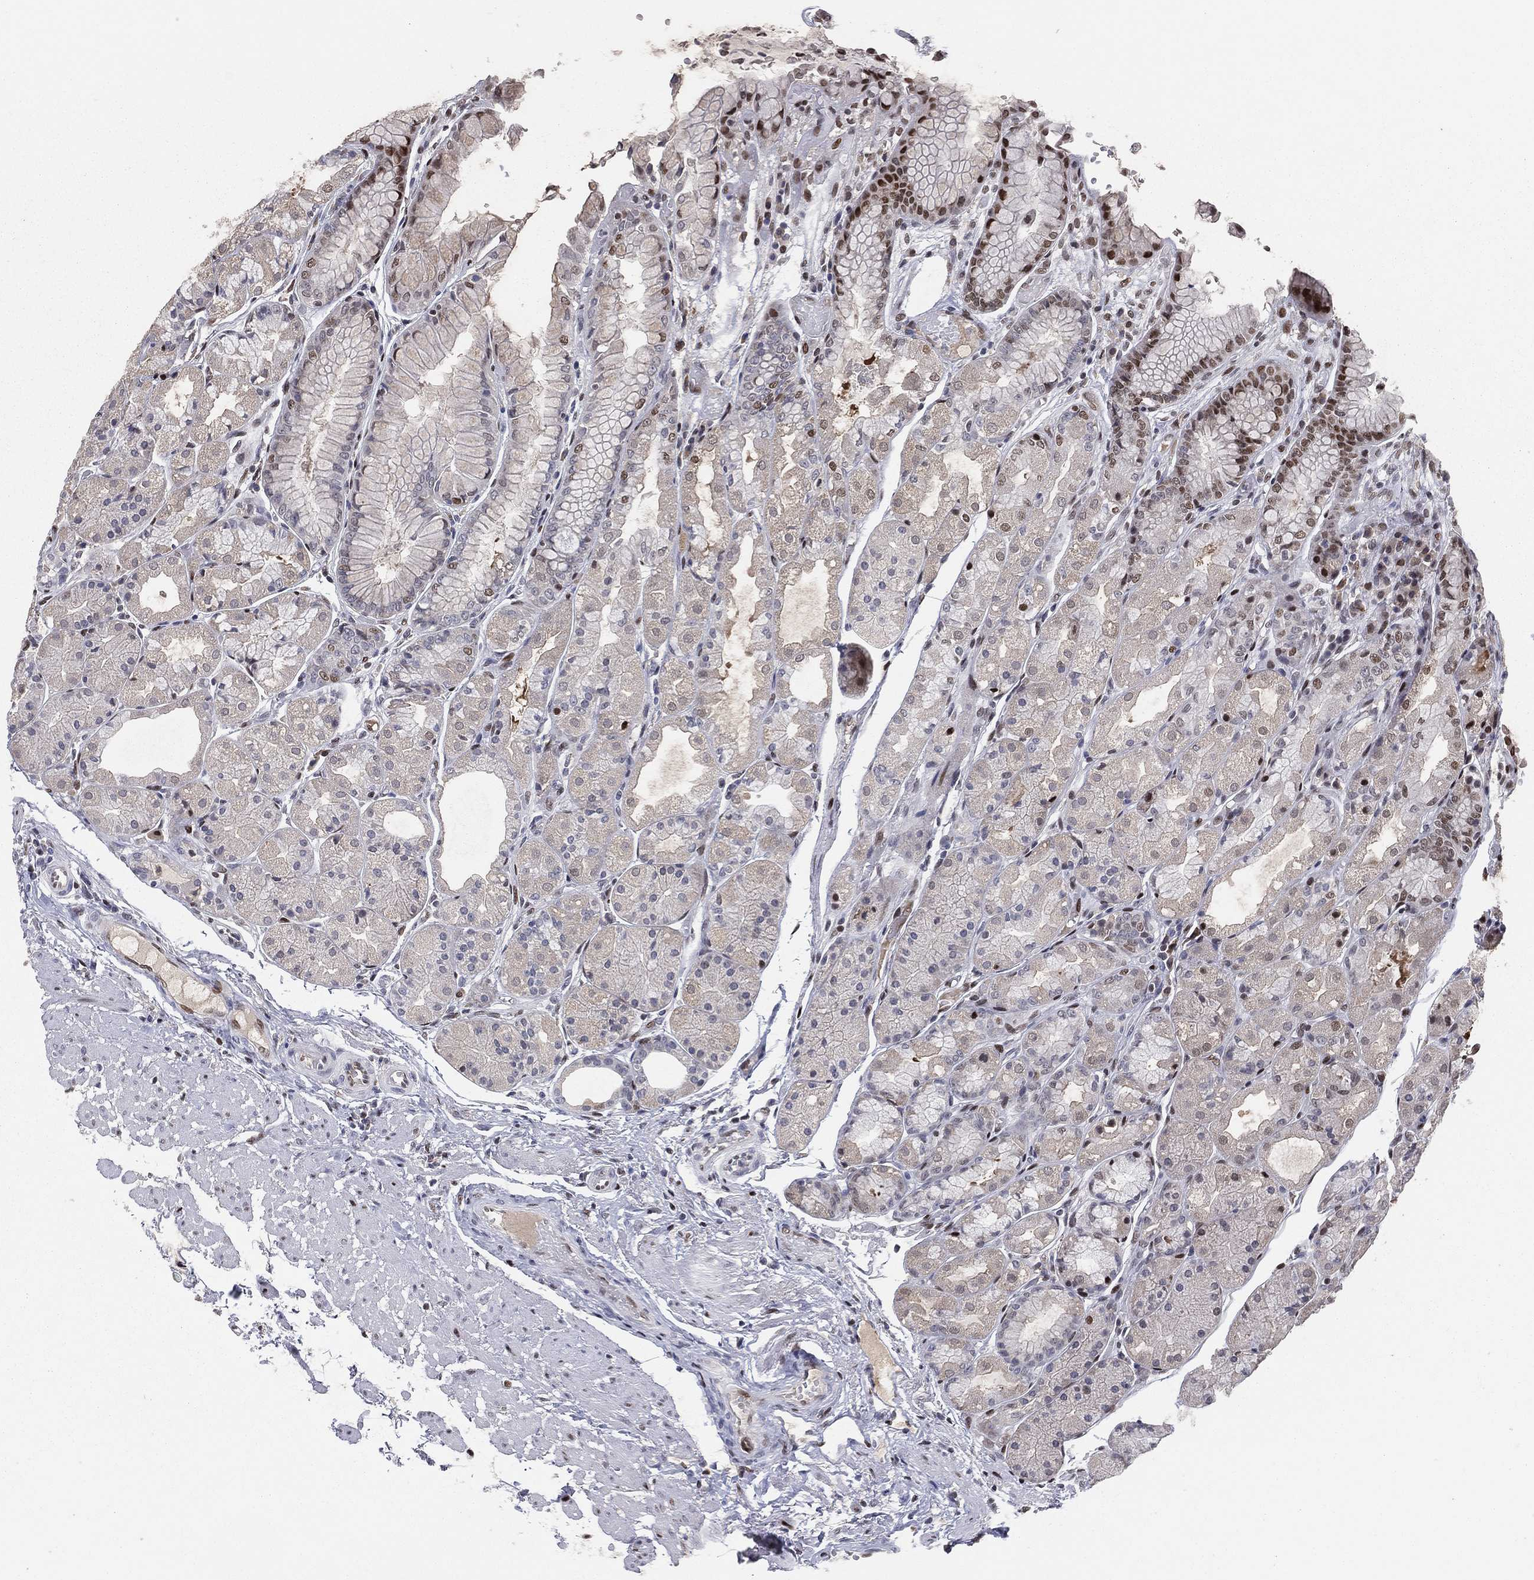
{"staining": {"intensity": "moderate", "quantity": "<25%", "location": "cytoplasmic/membranous"}, "tissue": "stomach", "cell_type": "Glandular cells", "image_type": "normal", "snomed": [{"axis": "morphology", "description": "Normal tissue, NOS"}, {"axis": "topography", "description": "Stomach, upper"}], "caption": "Glandular cells show low levels of moderate cytoplasmic/membranous staining in approximately <25% of cells in unremarkable human stomach. (Stains: DAB in brown, nuclei in blue, Microscopy: brightfield microscopy at high magnification).", "gene": "RTF1", "patient": {"sex": "male", "age": 72}}